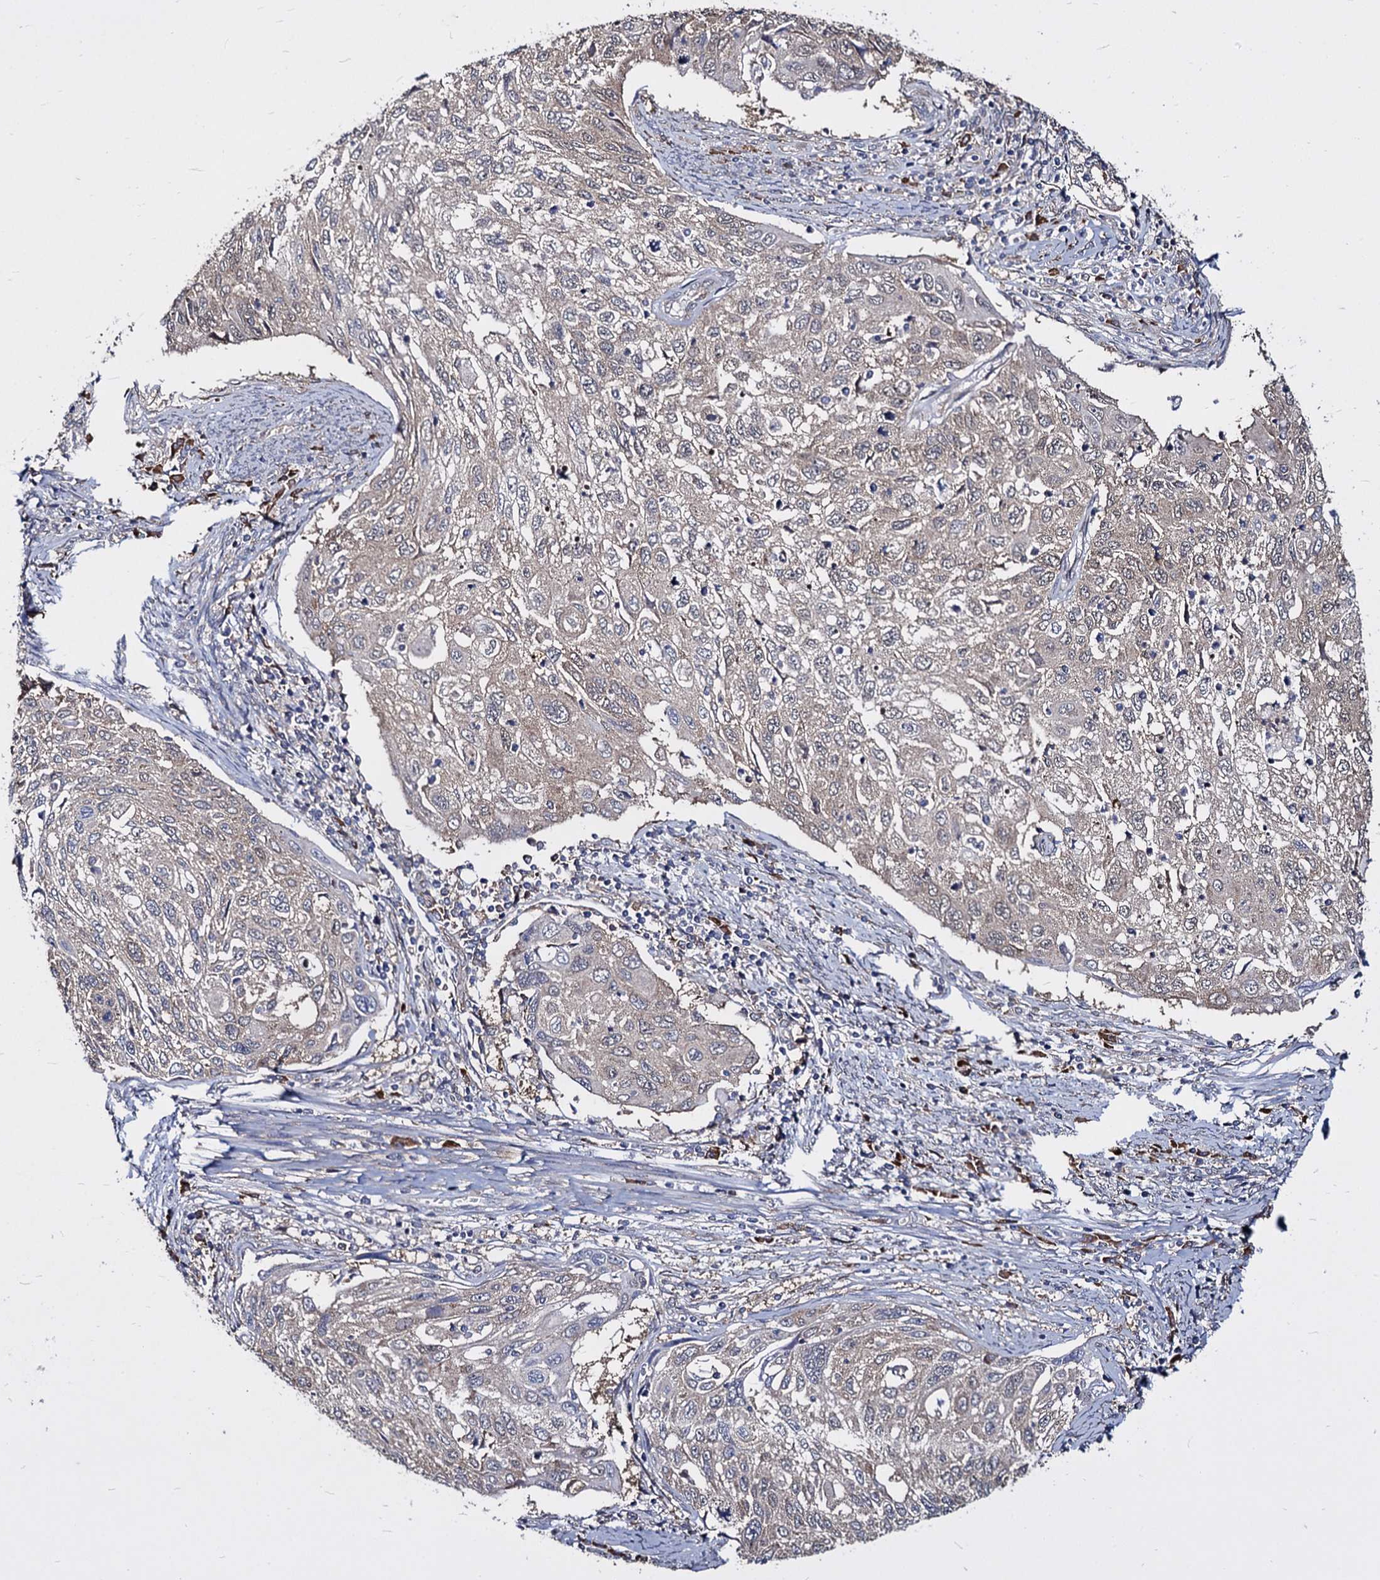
{"staining": {"intensity": "weak", "quantity": "<25%", "location": "cytoplasmic/membranous"}, "tissue": "cervical cancer", "cell_type": "Tumor cells", "image_type": "cancer", "snomed": [{"axis": "morphology", "description": "Squamous cell carcinoma, NOS"}, {"axis": "topography", "description": "Cervix"}], "caption": "Immunohistochemistry image of cervical squamous cell carcinoma stained for a protein (brown), which shows no positivity in tumor cells.", "gene": "NME1", "patient": {"sex": "female", "age": 70}}